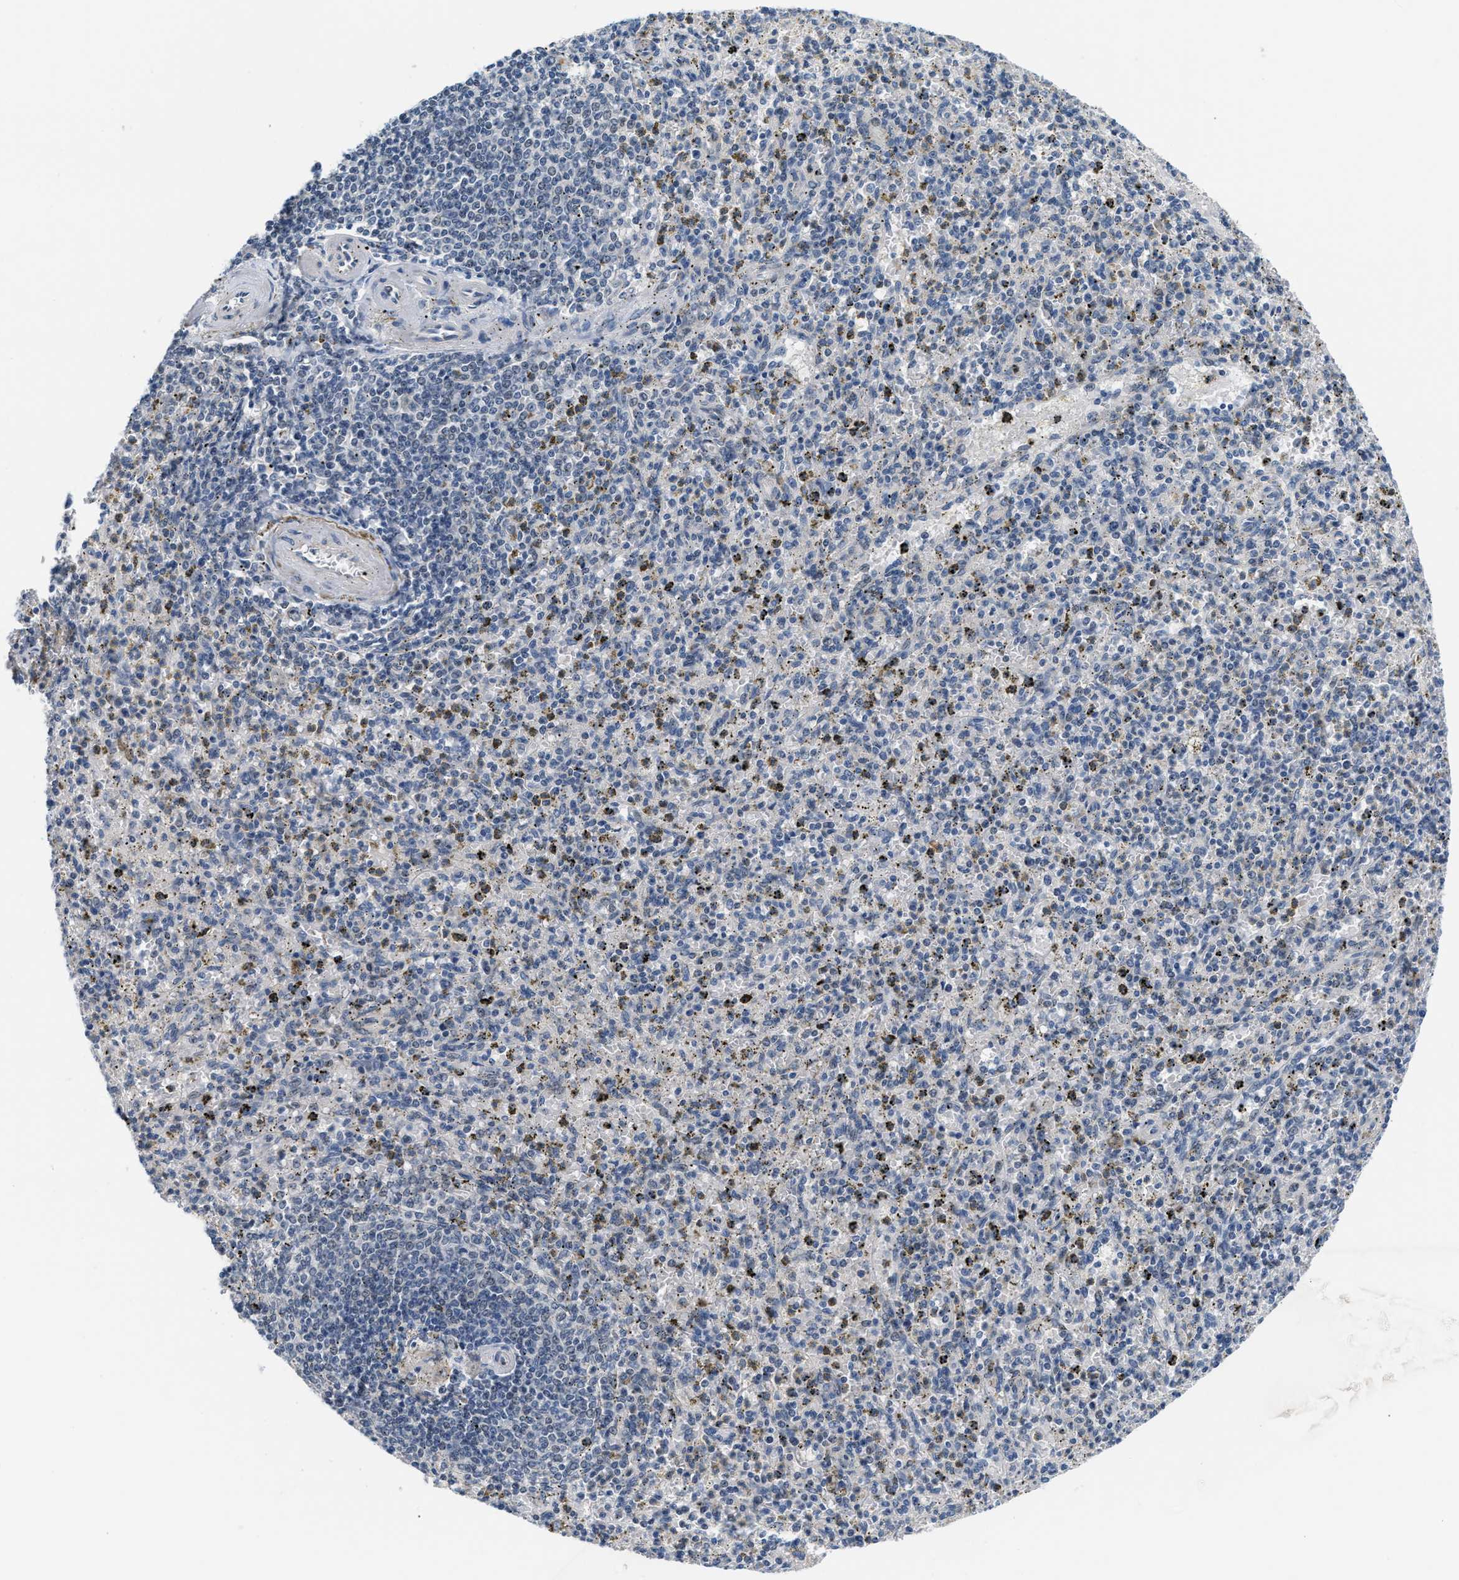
{"staining": {"intensity": "negative", "quantity": "none", "location": "none"}, "tissue": "spleen", "cell_type": "Cells in red pulp", "image_type": "normal", "snomed": [{"axis": "morphology", "description": "Normal tissue, NOS"}, {"axis": "topography", "description": "Spleen"}], "caption": "Histopathology image shows no protein expression in cells in red pulp of normal spleen.", "gene": "CLGN", "patient": {"sex": "male", "age": 72}}